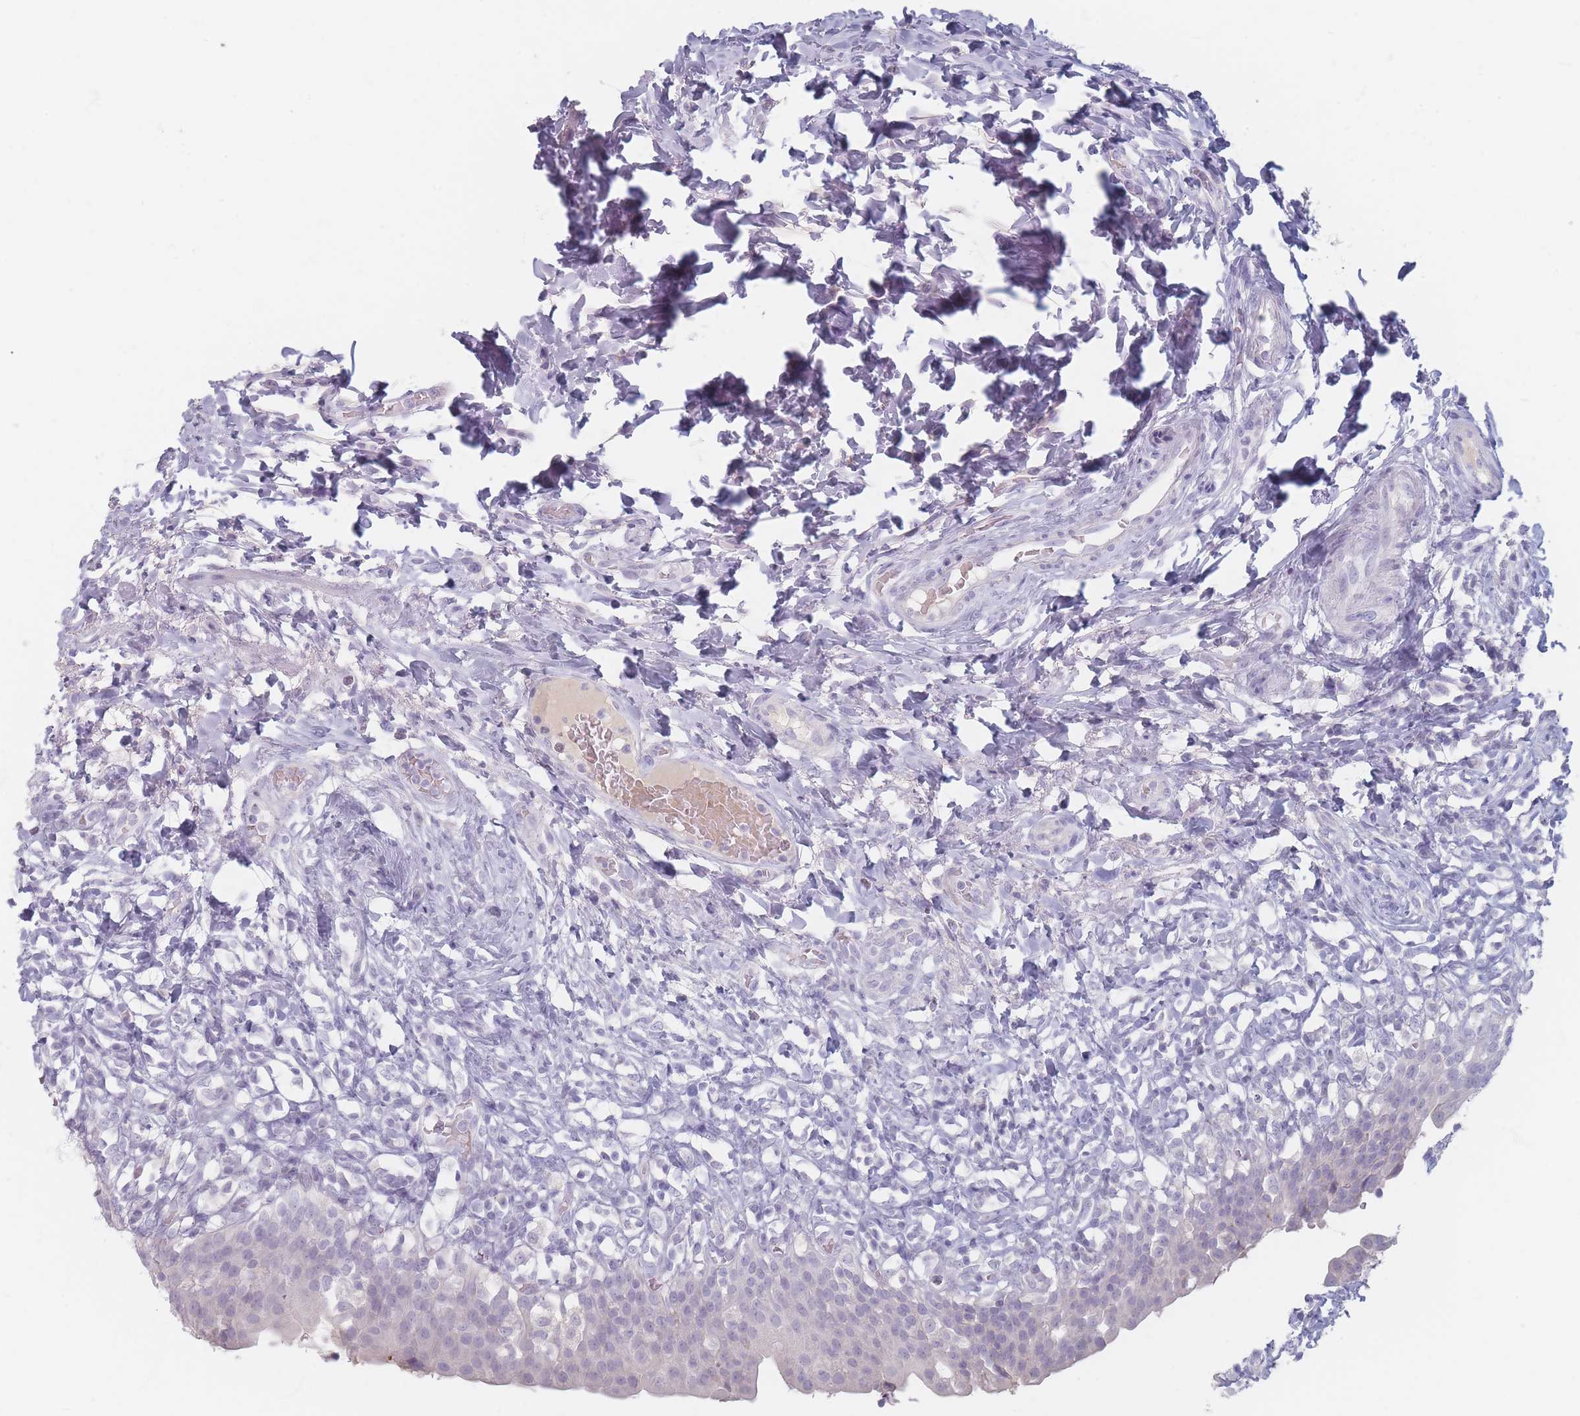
{"staining": {"intensity": "negative", "quantity": "none", "location": "none"}, "tissue": "urinary bladder", "cell_type": "Urothelial cells", "image_type": "normal", "snomed": [{"axis": "morphology", "description": "Normal tissue, NOS"}, {"axis": "morphology", "description": "Inflammation, NOS"}, {"axis": "topography", "description": "Urinary bladder"}], "caption": "This photomicrograph is of normal urinary bladder stained with immunohistochemistry to label a protein in brown with the nuclei are counter-stained blue. There is no expression in urothelial cells.", "gene": "HELZ2", "patient": {"sex": "male", "age": 64}}